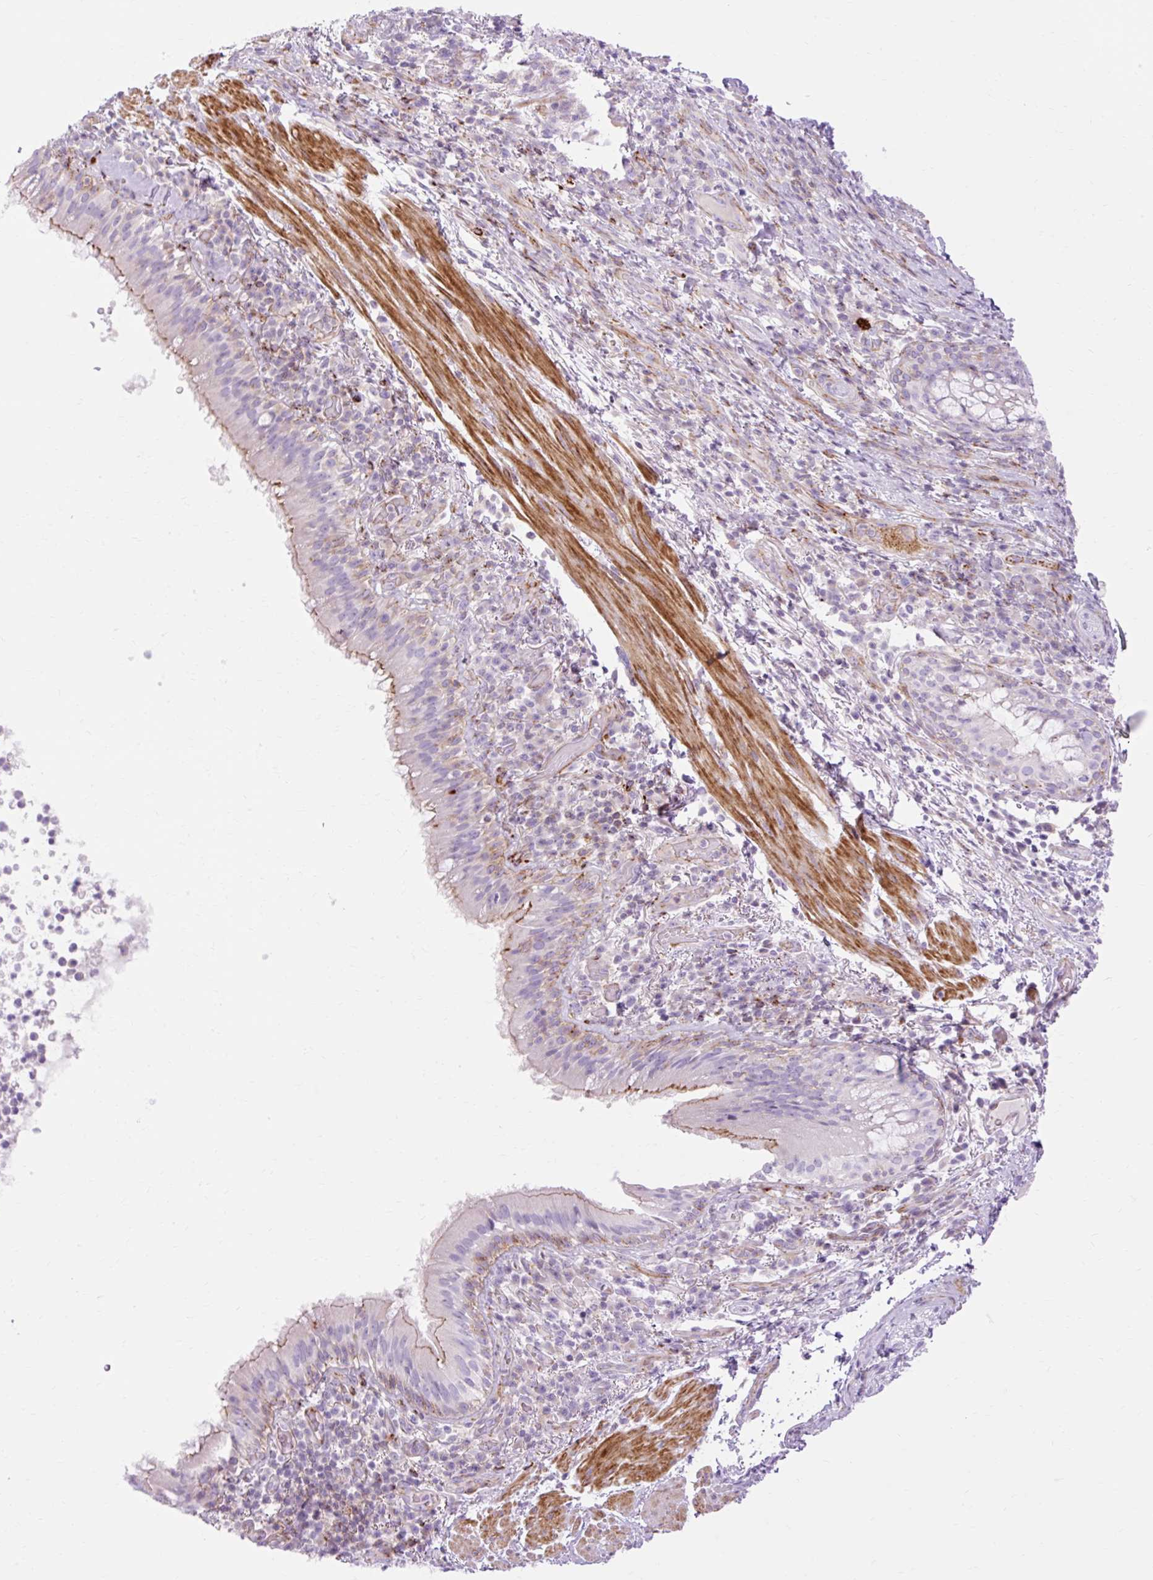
{"staining": {"intensity": "moderate", "quantity": "25%-75%", "location": "cytoplasmic/membranous"}, "tissue": "bronchus", "cell_type": "Respiratory epithelial cells", "image_type": "normal", "snomed": [{"axis": "morphology", "description": "Normal tissue, NOS"}, {"axis": "topography", "description": "Cartilage tissue"}, {"axis": "topography", "description": "Bronchus"}], "caption": "This histopathology image displays benign bronchus stained with IHC to label a protein in brown. The cytoplasmic/membranous of respiratory epithelial cells show moderate positivity for the protein. Nuclei are counter-stained blue.", "gene": "CORO7", "patient": {"sex": "male", "age": 56}}